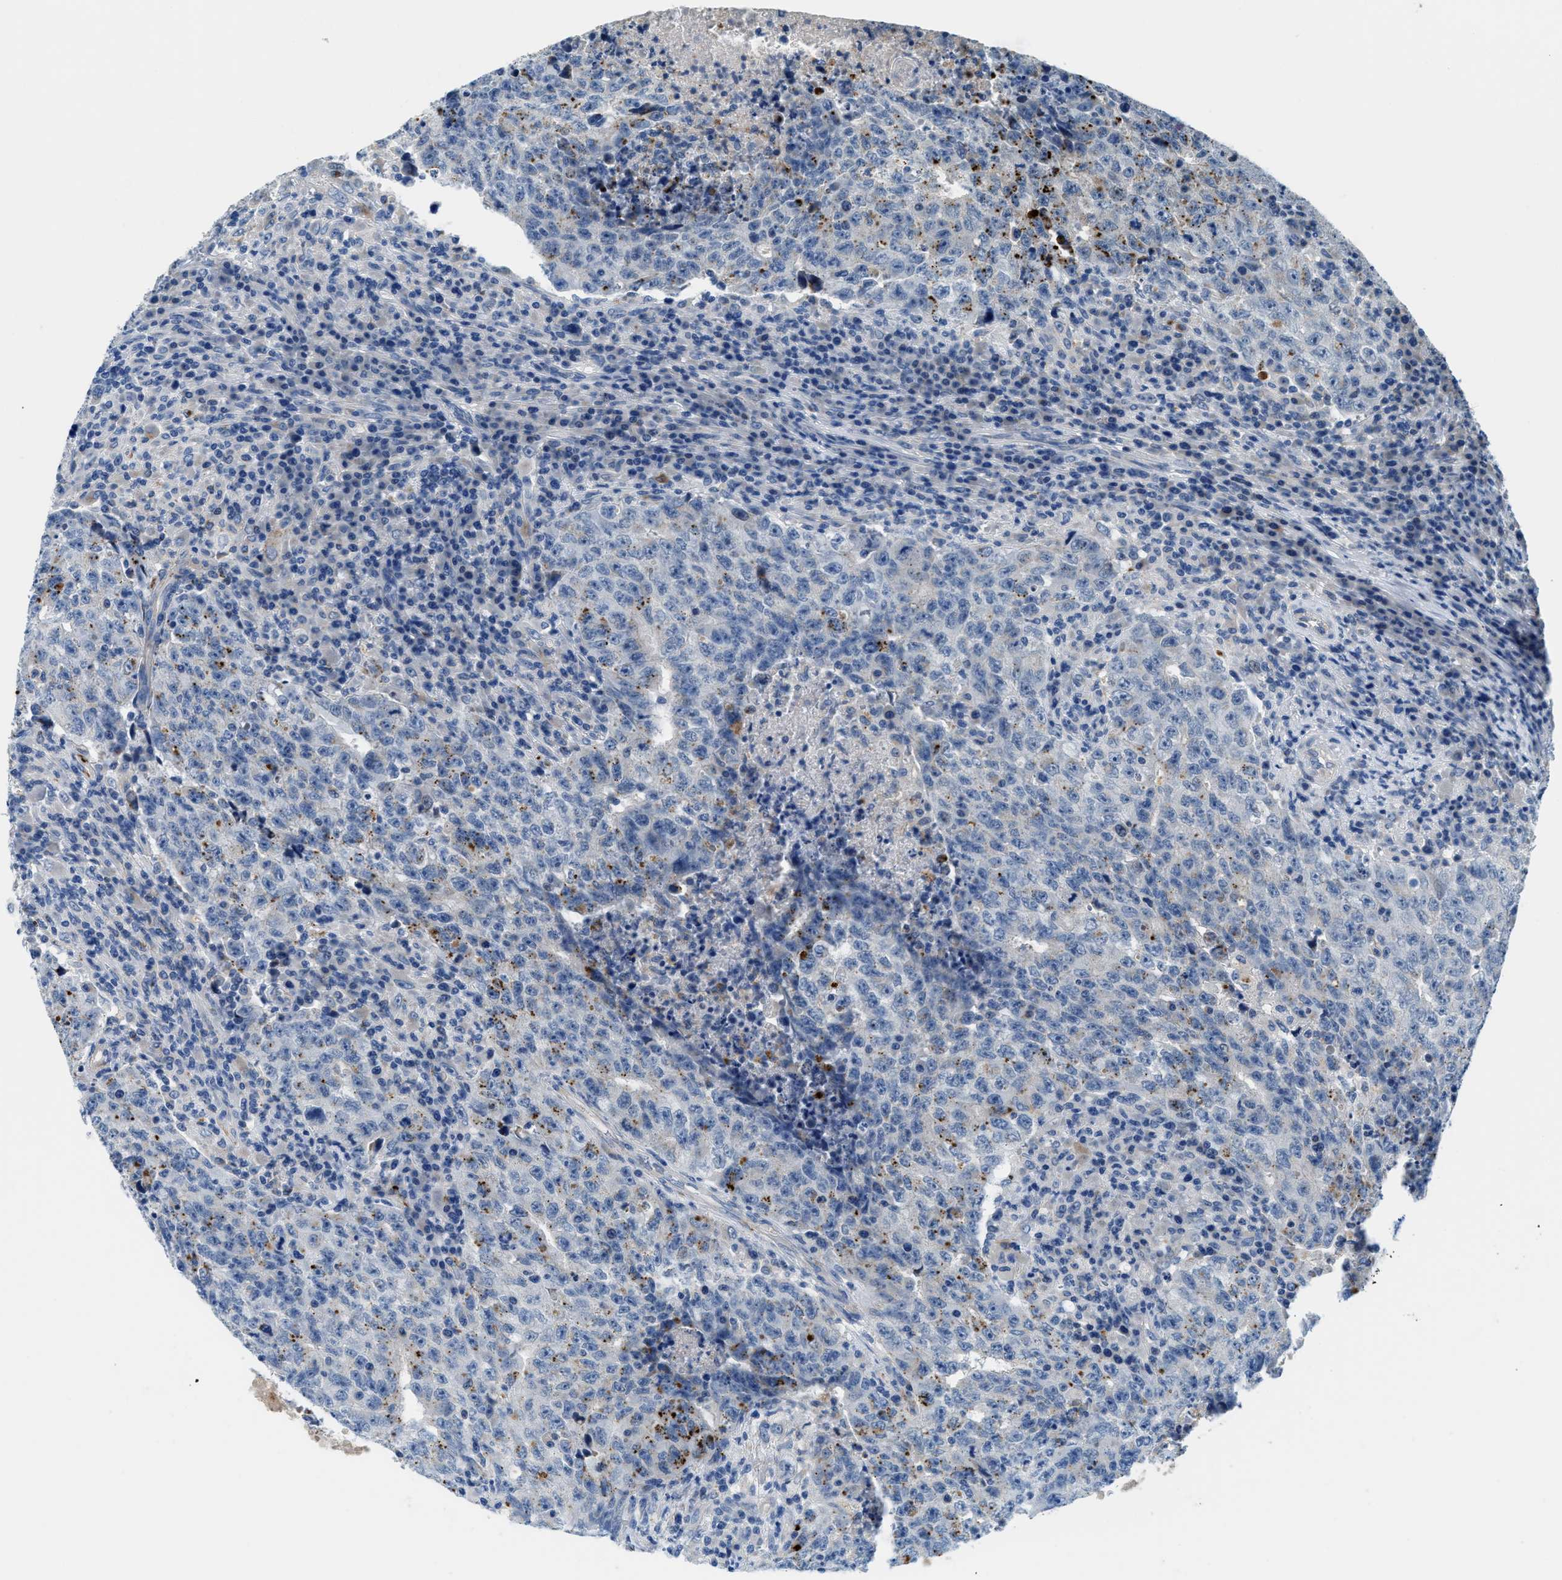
{"staining": {"intensity": "moderate", "quantity": "<25%", "location": "cytoplasmic/membranous"}, "tissue": "testis cancer", "cell_type": "Tumor cells", "image_type": "cancer", "snomed": [{"axis": "morphology", "description": "Necrosis, NOS"}, {"axis": "morphology", "description": "Carcinoma, Embryonal, NOS"}, {"axis": "topography", "description": "Testis"}], "caption": "IHC image of human embryonal carcinoma (testis) stained for a protein (brown), which shows low levels of moderate cytoplasmic/membranous staining in about <25% of tumor cells.", "gene": "TSPAN3", "patient": {"sex": "male", "age": 19}}